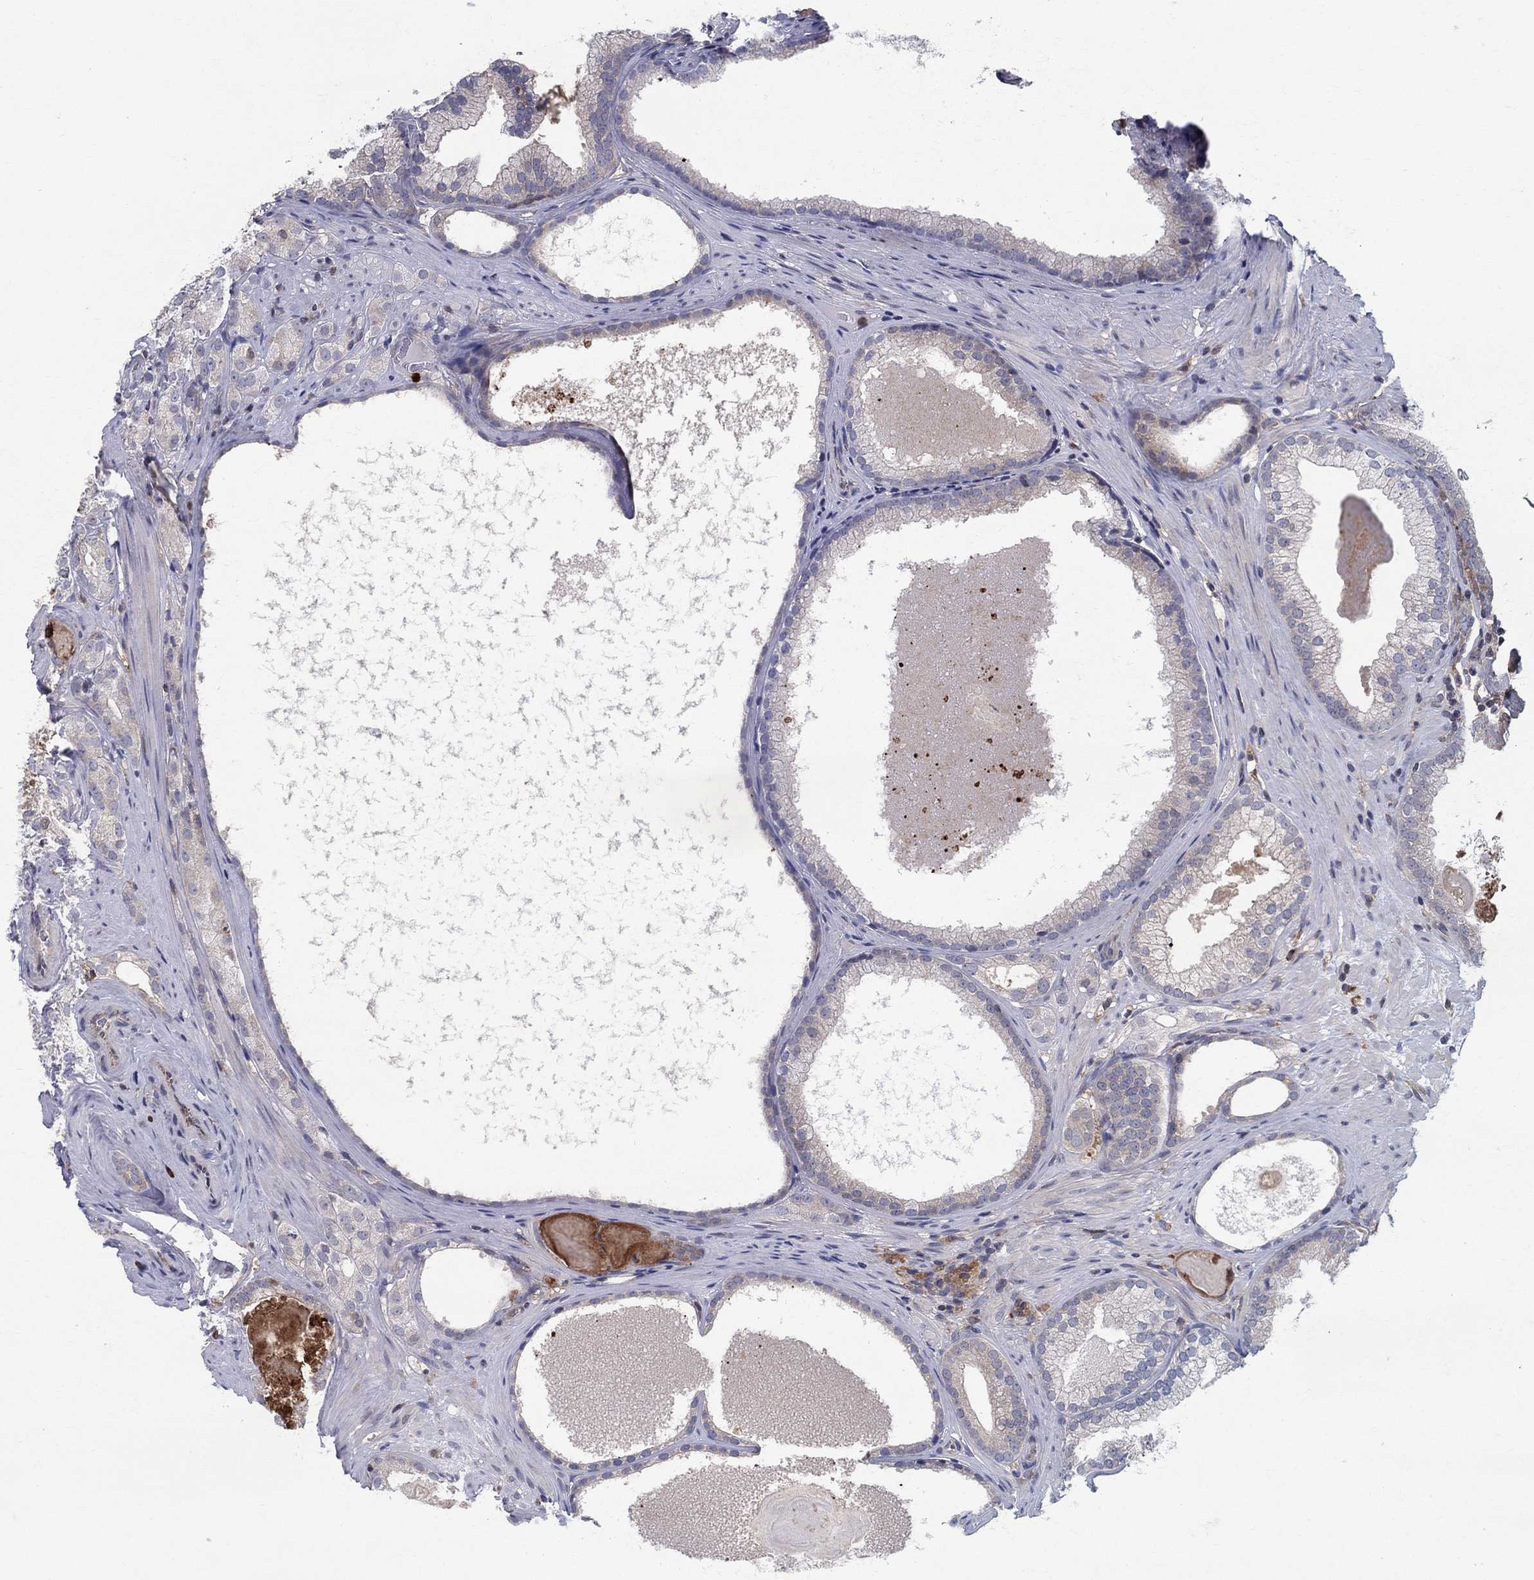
{"staining": {"intensity": "negative", "quantity": "none", "location": "none"}, "tissue": "prostate cancer", "cell_type": "Tumor cells", "image_type": "cancer", "snomed": [{"axis": "morphology", "description": "Adenocarcinoma, High grade"}, {"axis": "topography", "description": "Prostate and seminal vesicle, NOS"}], "caption": "Tumor cells show no significant protein positivity in prostate cancer.", "gene": "ZNHIT3", "patient": {"sex": "male", "age": 62}}